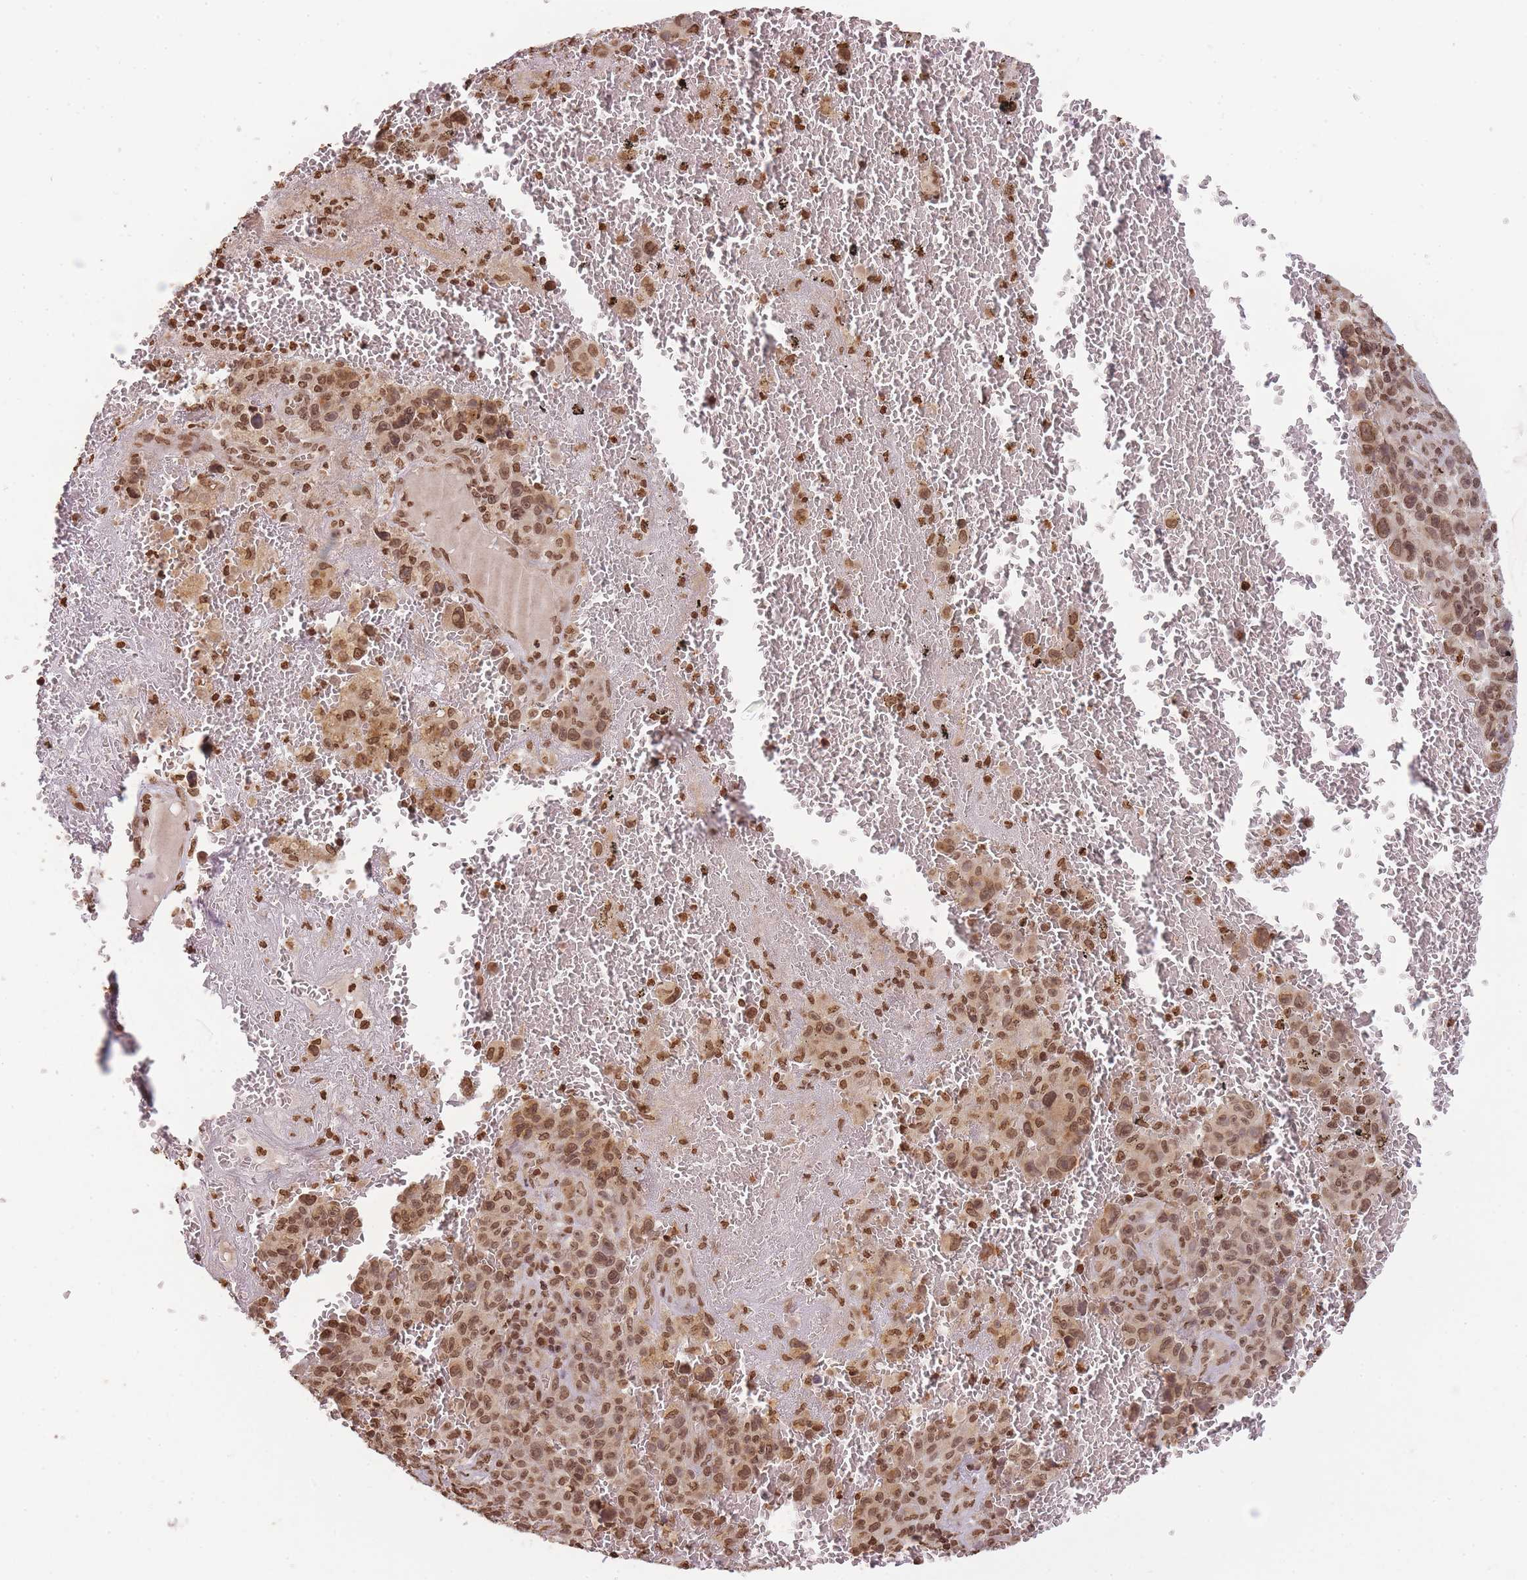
{"staining": {"intensity": "moderate", "quantity": ">75%", "location": "nuclear"}, "tissue": "melanoma", "cell_type": "Tumor cells", "image_type": "cancer", "snomed": [{"axis": "morphology", "description": "Malignant melanoma, NOS"}, {"axis": "topography", "description": "Skin"}], "caption": "Brown immunohistochemical staining in melanoma displays moderate nuclear staining in approximately >75% of tumor cells.", "gene": "WWTR1", "patient": {"sex": "female", "age": 82}}